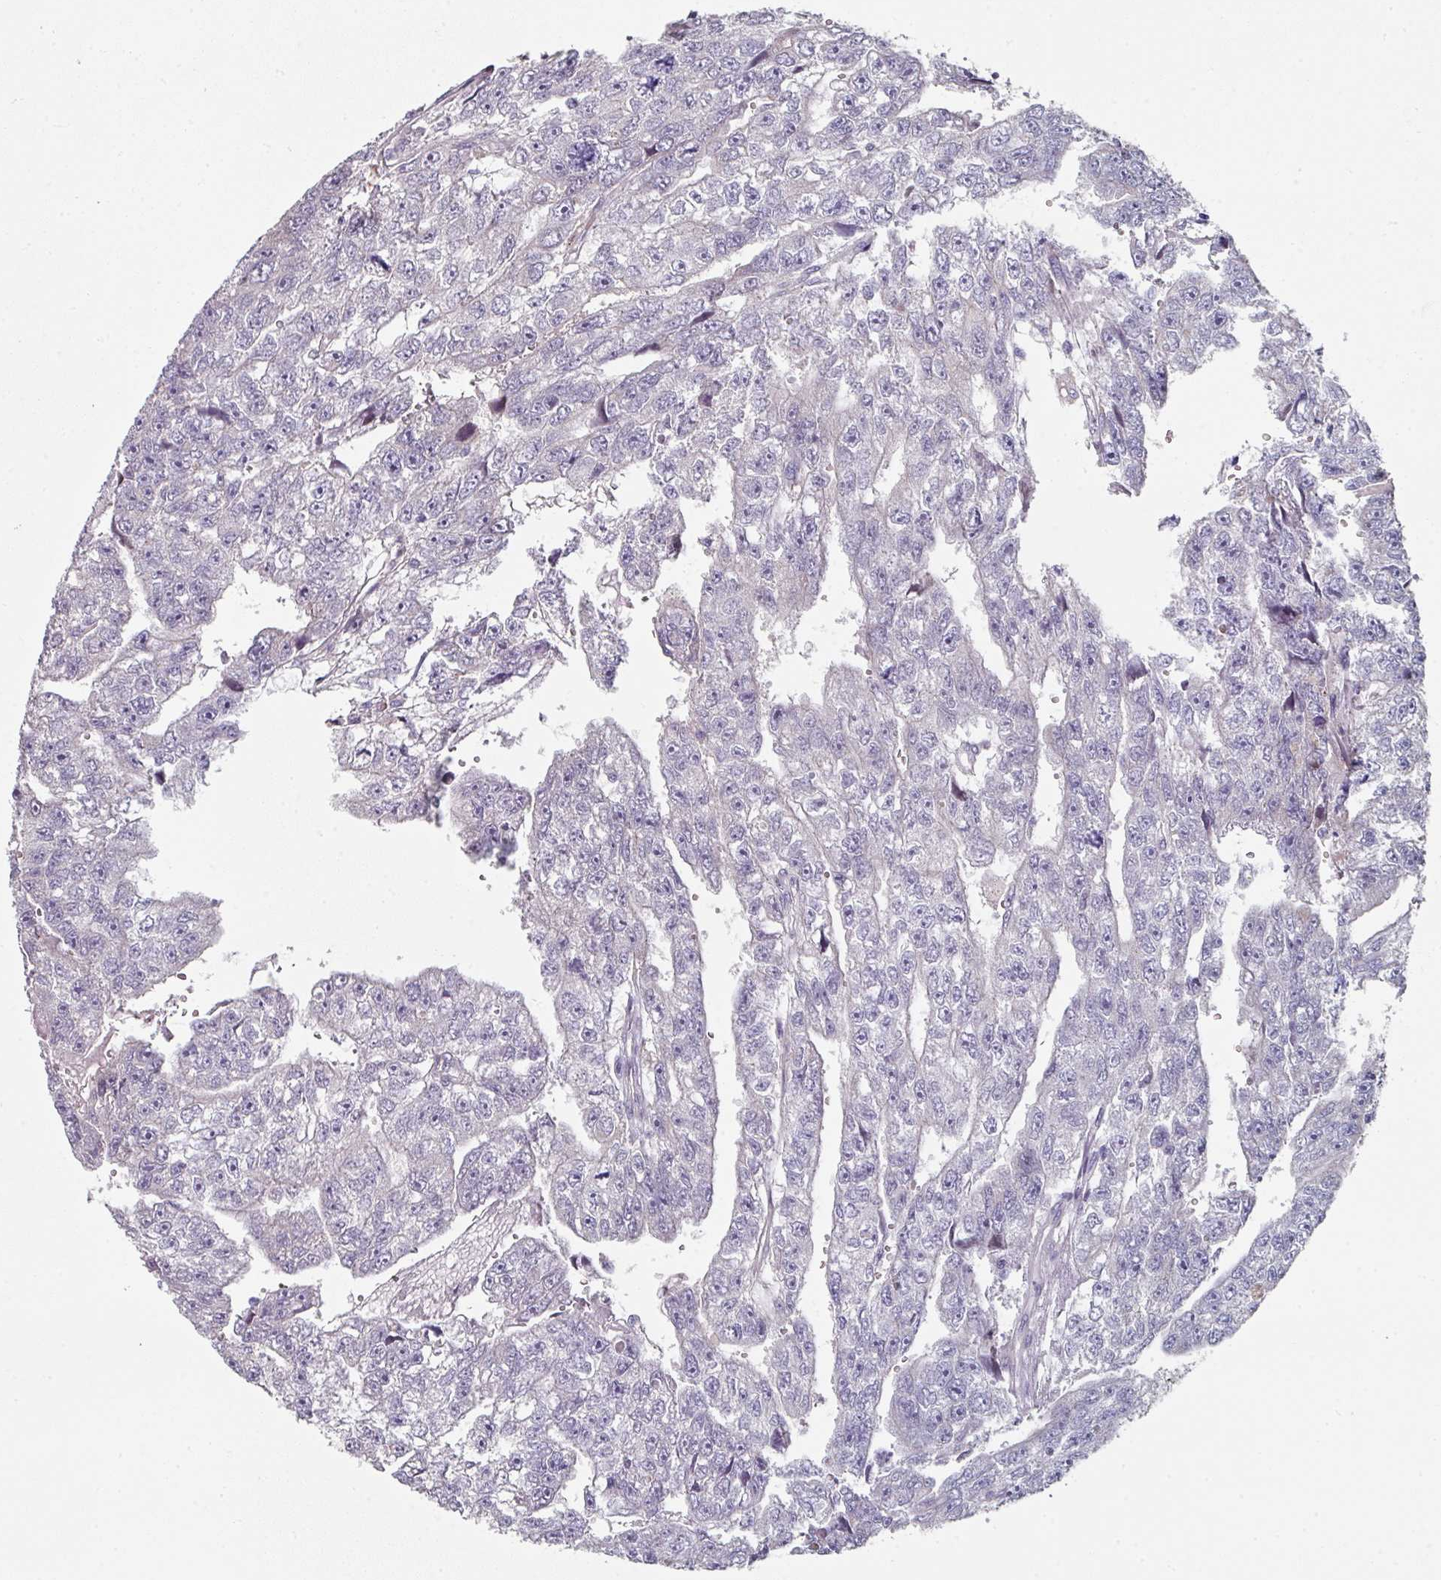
{"staining": {"intensity": "negative", "quantity": "none", "location": "none"}, "tissue": "testis cancer", "cell_type": "Tumor cells", "image_type": "cancer", "snomed": [{"axis": "morphology", "description": "Carcinoma, Embryonal, NOS"}, {"axis": "topography", "description": "Testis"}], "caption": "High magnification brightfield microscopy of embryonal carcinoma (testis) stained with DAB (3,3'-diaminobenzidine) (brown) and counterstained with hematoxylin (blue): tumor cells show no significant expression.", "gene": "WSB2", "patient": {"sex": "male", "age": 20}}